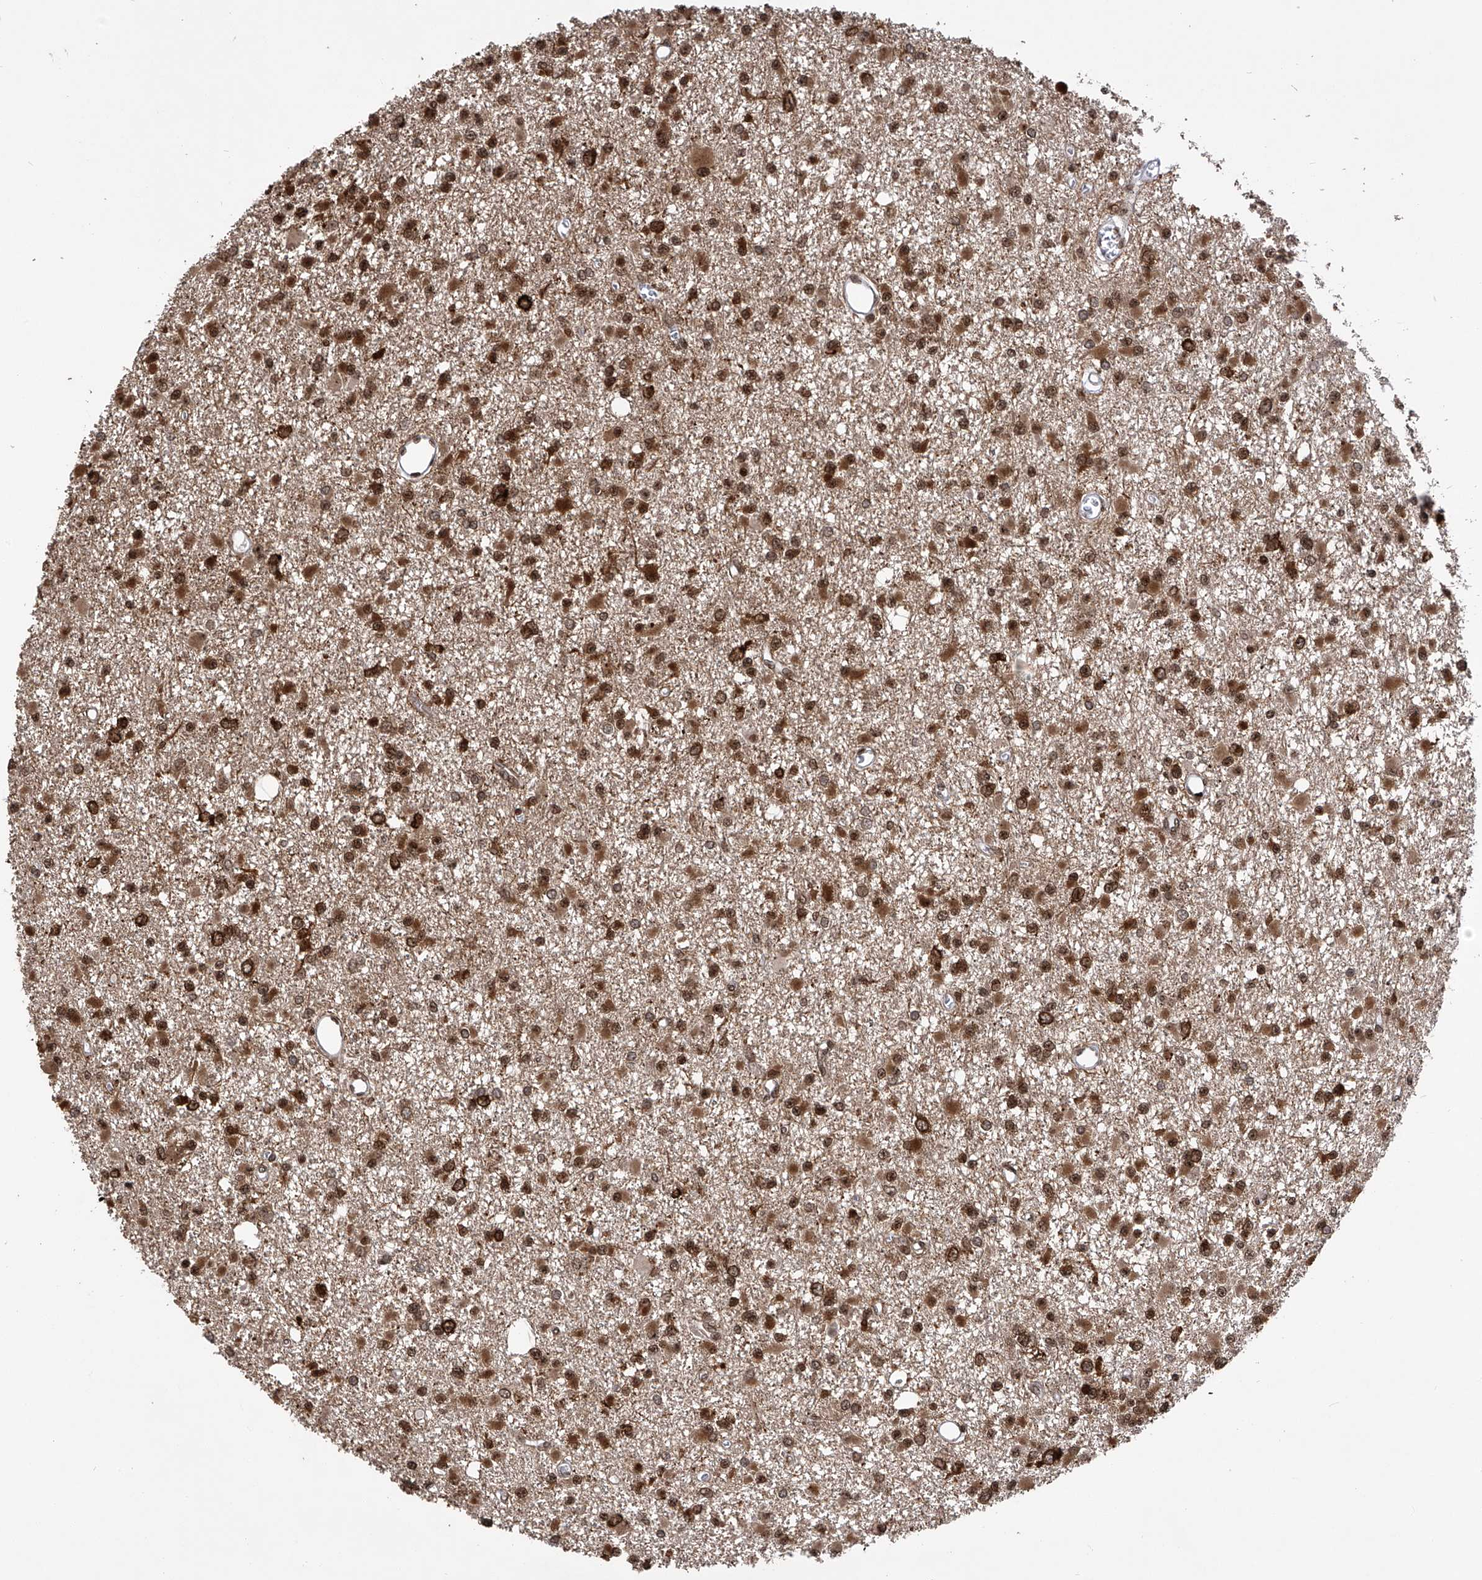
{"staining": {"intensity": "moderate", "quantity": ">75%", "location": "cytoplasmic/membranous,nuclear"}, "tissue": "glioma", "cell_type": "Tumor cells", "image_type": "cancer", "snomed": [{"axis": "morphology", "description": "Glioma, malignant, Low grade"}, {"axis": "topography", "description": "Brain"}], "caption": "Brown immunohistochemical staining in human low-grade glioma (malignant) shows moderate cytoplasmic/membranous and nuclear positivity in approximately >75% of tumor cells.", "gene": "PAK1IP1", "patient": {"sex": "female", "age": 22}}